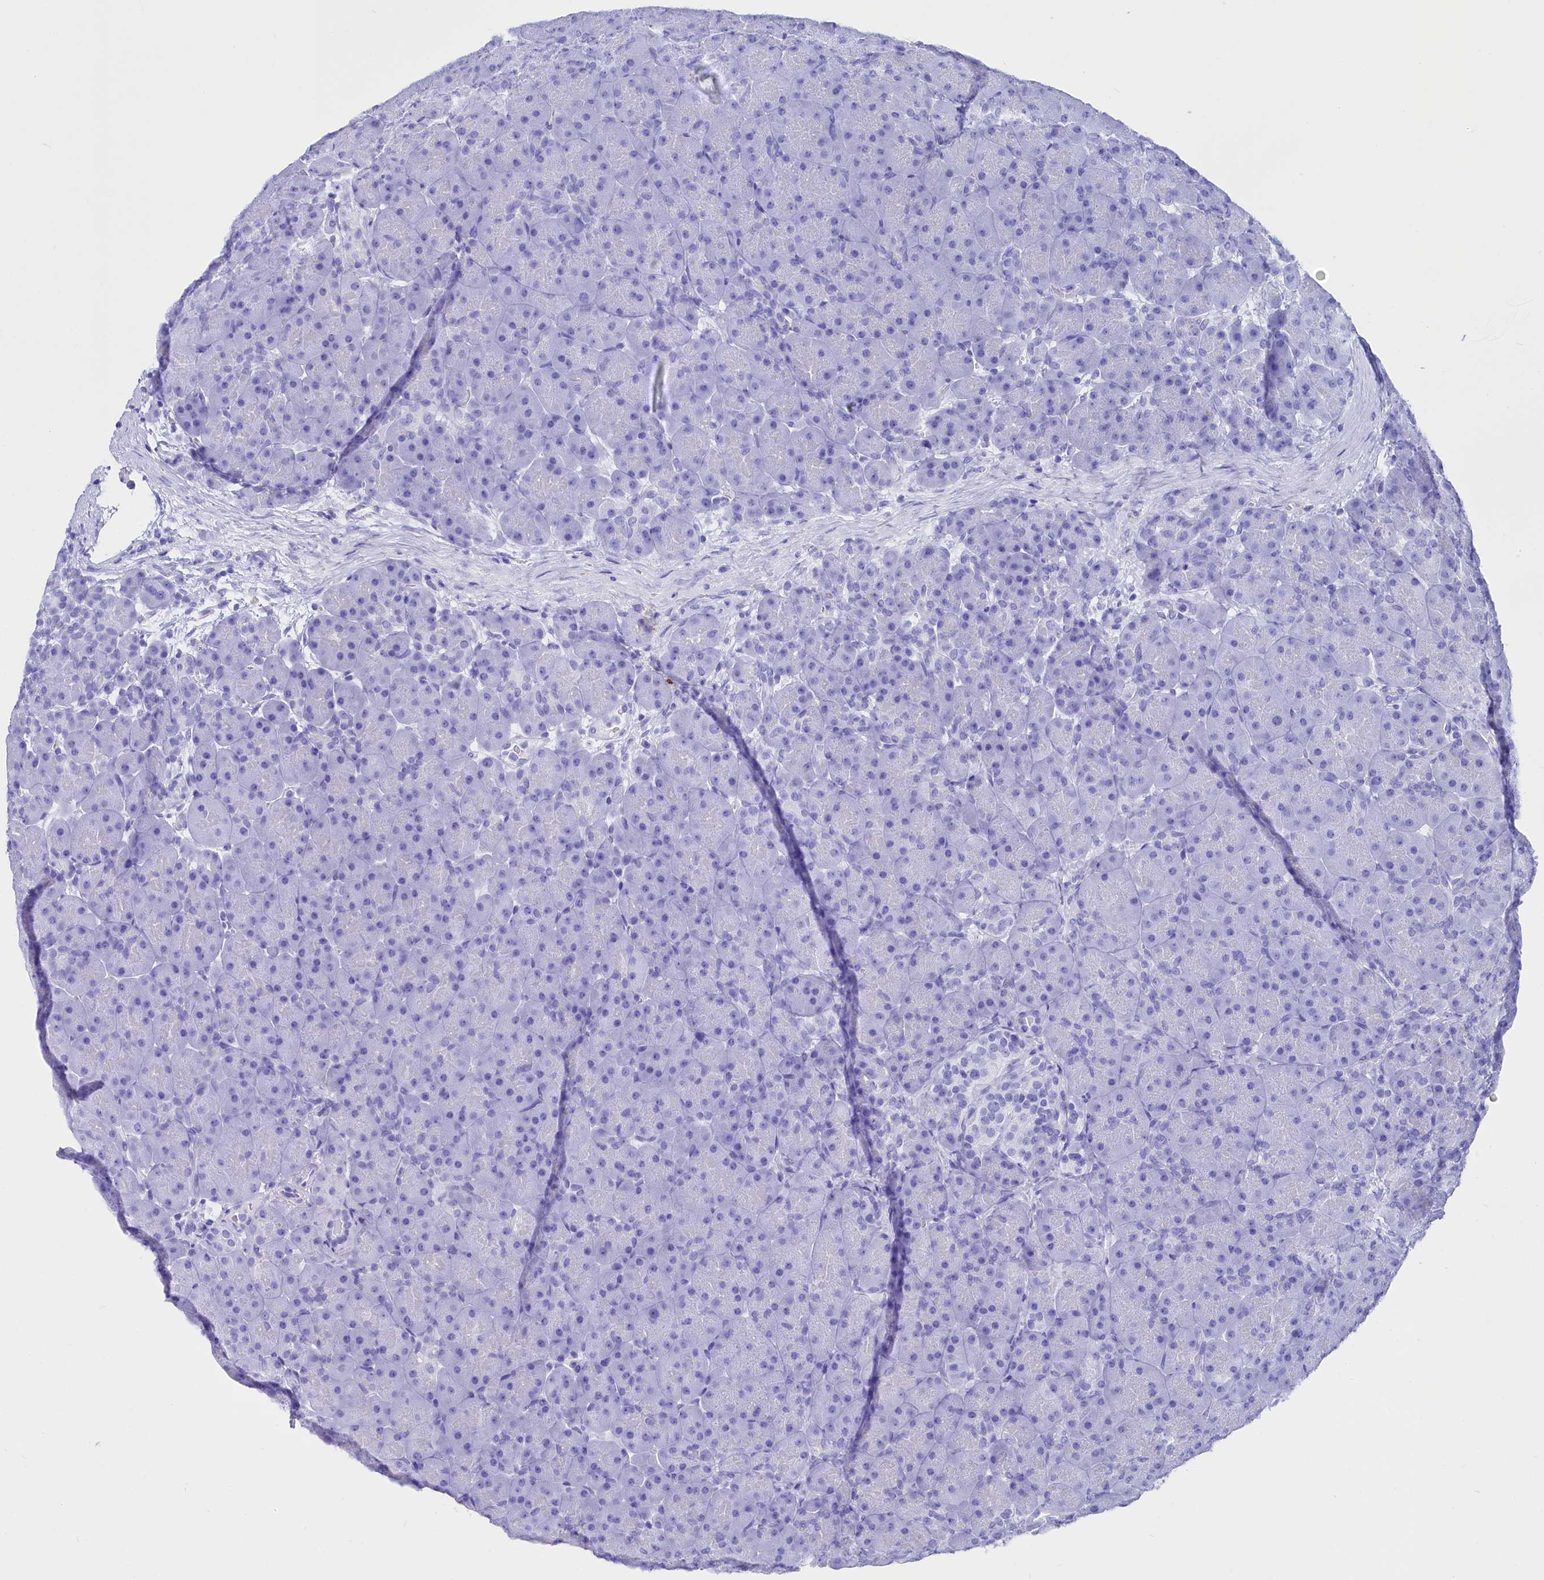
{"staining": {"intensity": "negative", "quantity": "none", "location": "none"}, "tissue": "pancreas", "cell_type": "Exocrine glandular cells", "image_type": "normal", "snomed": [{"axis": "morphology", "description": "Normal tissue, NOS"}, {"axis": "topography", "description": "Pancreas"}], "caption": "Immunohistochemistry image of normal human pancreas stained for a protein (brown), which exhibits no expression in exocrine glandular cells. Nuclei are stained in blue.", "gene": "RPUSD3", "patient": {"sex": "male", "age": 66}}